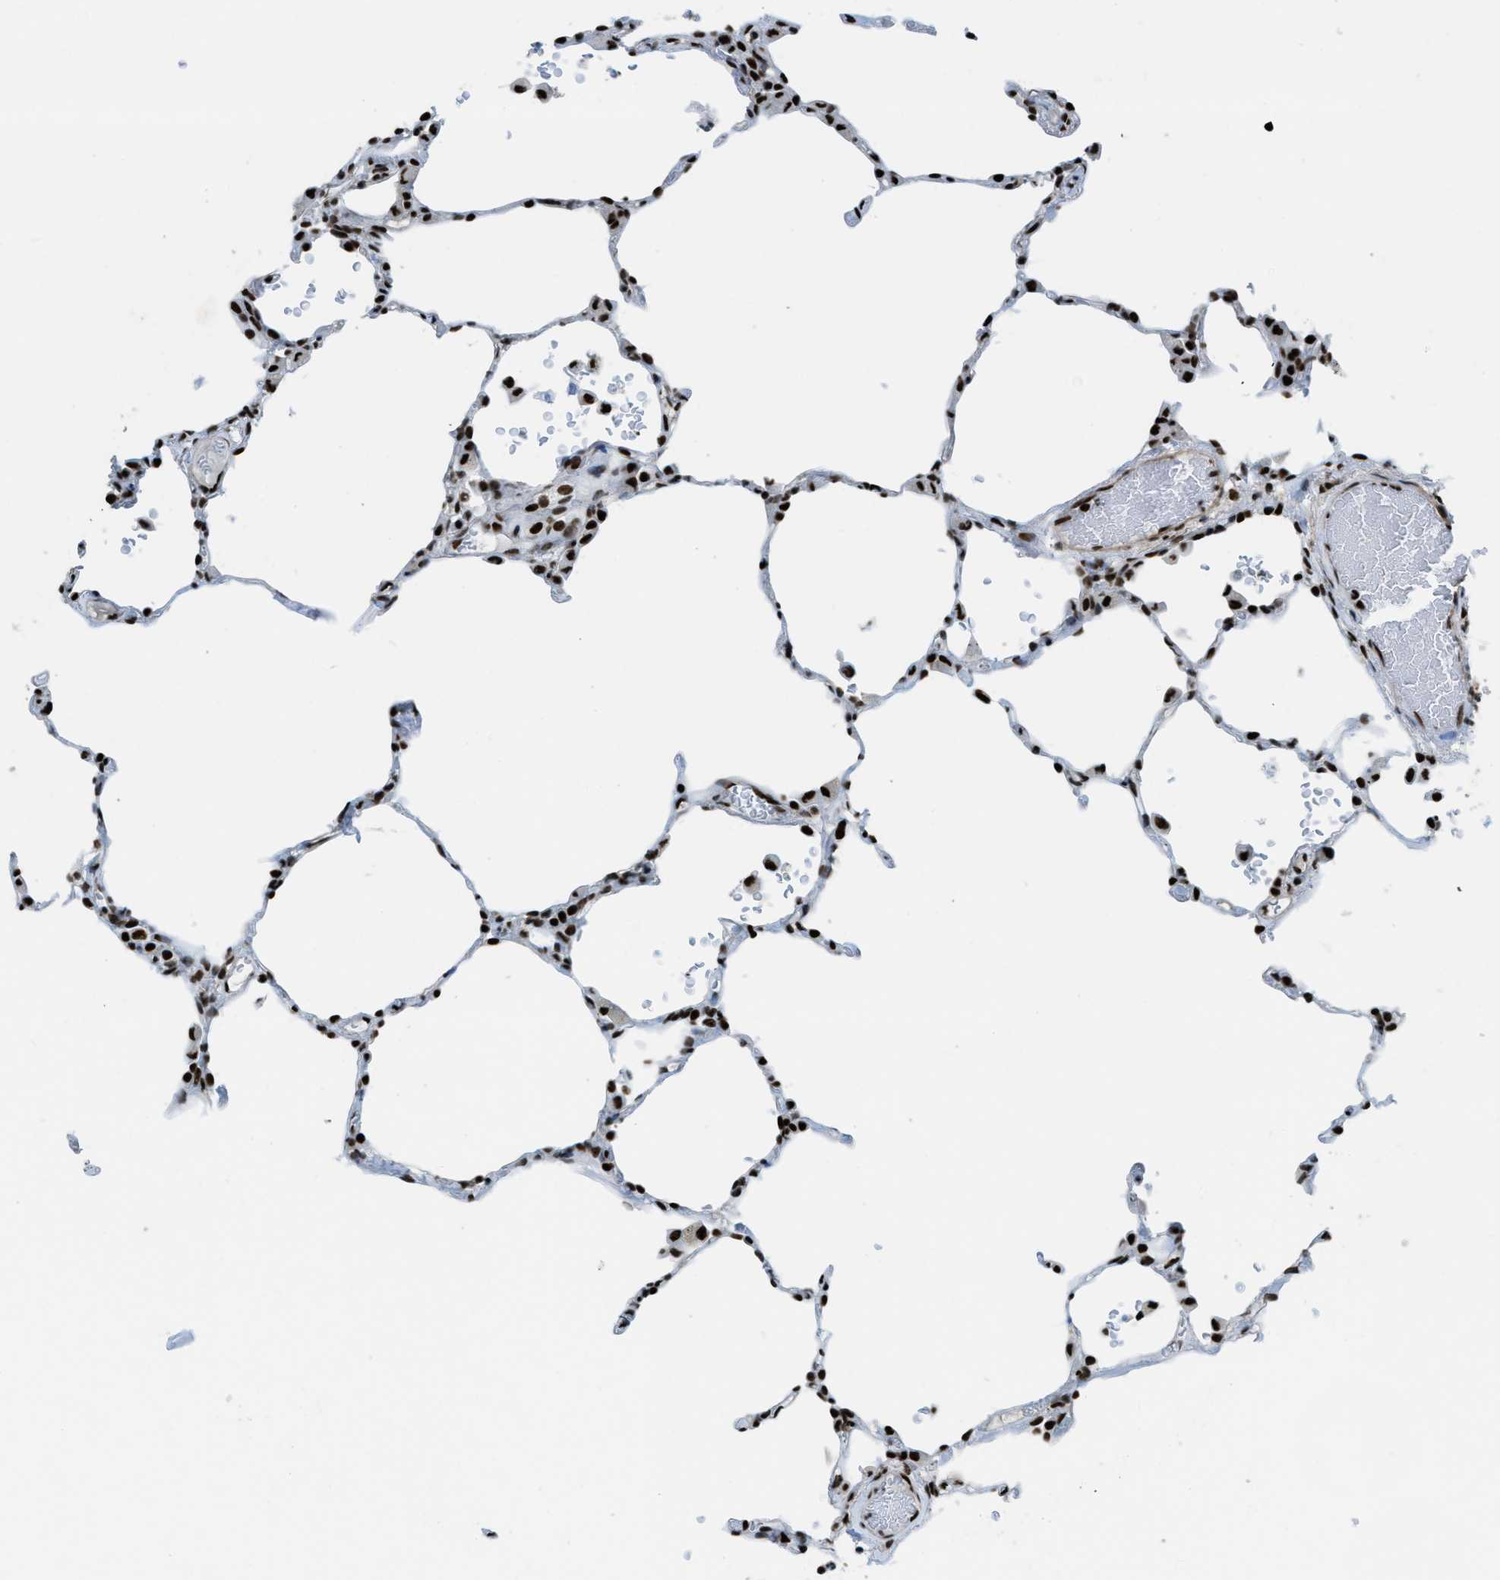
{"staining": {"intensity": "strong", "quantity": ">75%", "location": "nuclear"}, "tissue": "lung", "cell_type": "Alveolar cells", "image_type": "normal", "snomed": [{"axis": "morphology", "description": "Normal tissue, NOS"}, {"axis": "topography", "description": "Lung"}], "caption": "Immunohistochemistry (IHC) photomicrograph of normal lung: human lung stained using IHC shows high levels of strong protein expression localized specifically in the nuclear of alveolar cells, appearing as a nuclear brown color.", "gene": "ZNF207", "patient": {"sex": "female", "age": 49}}